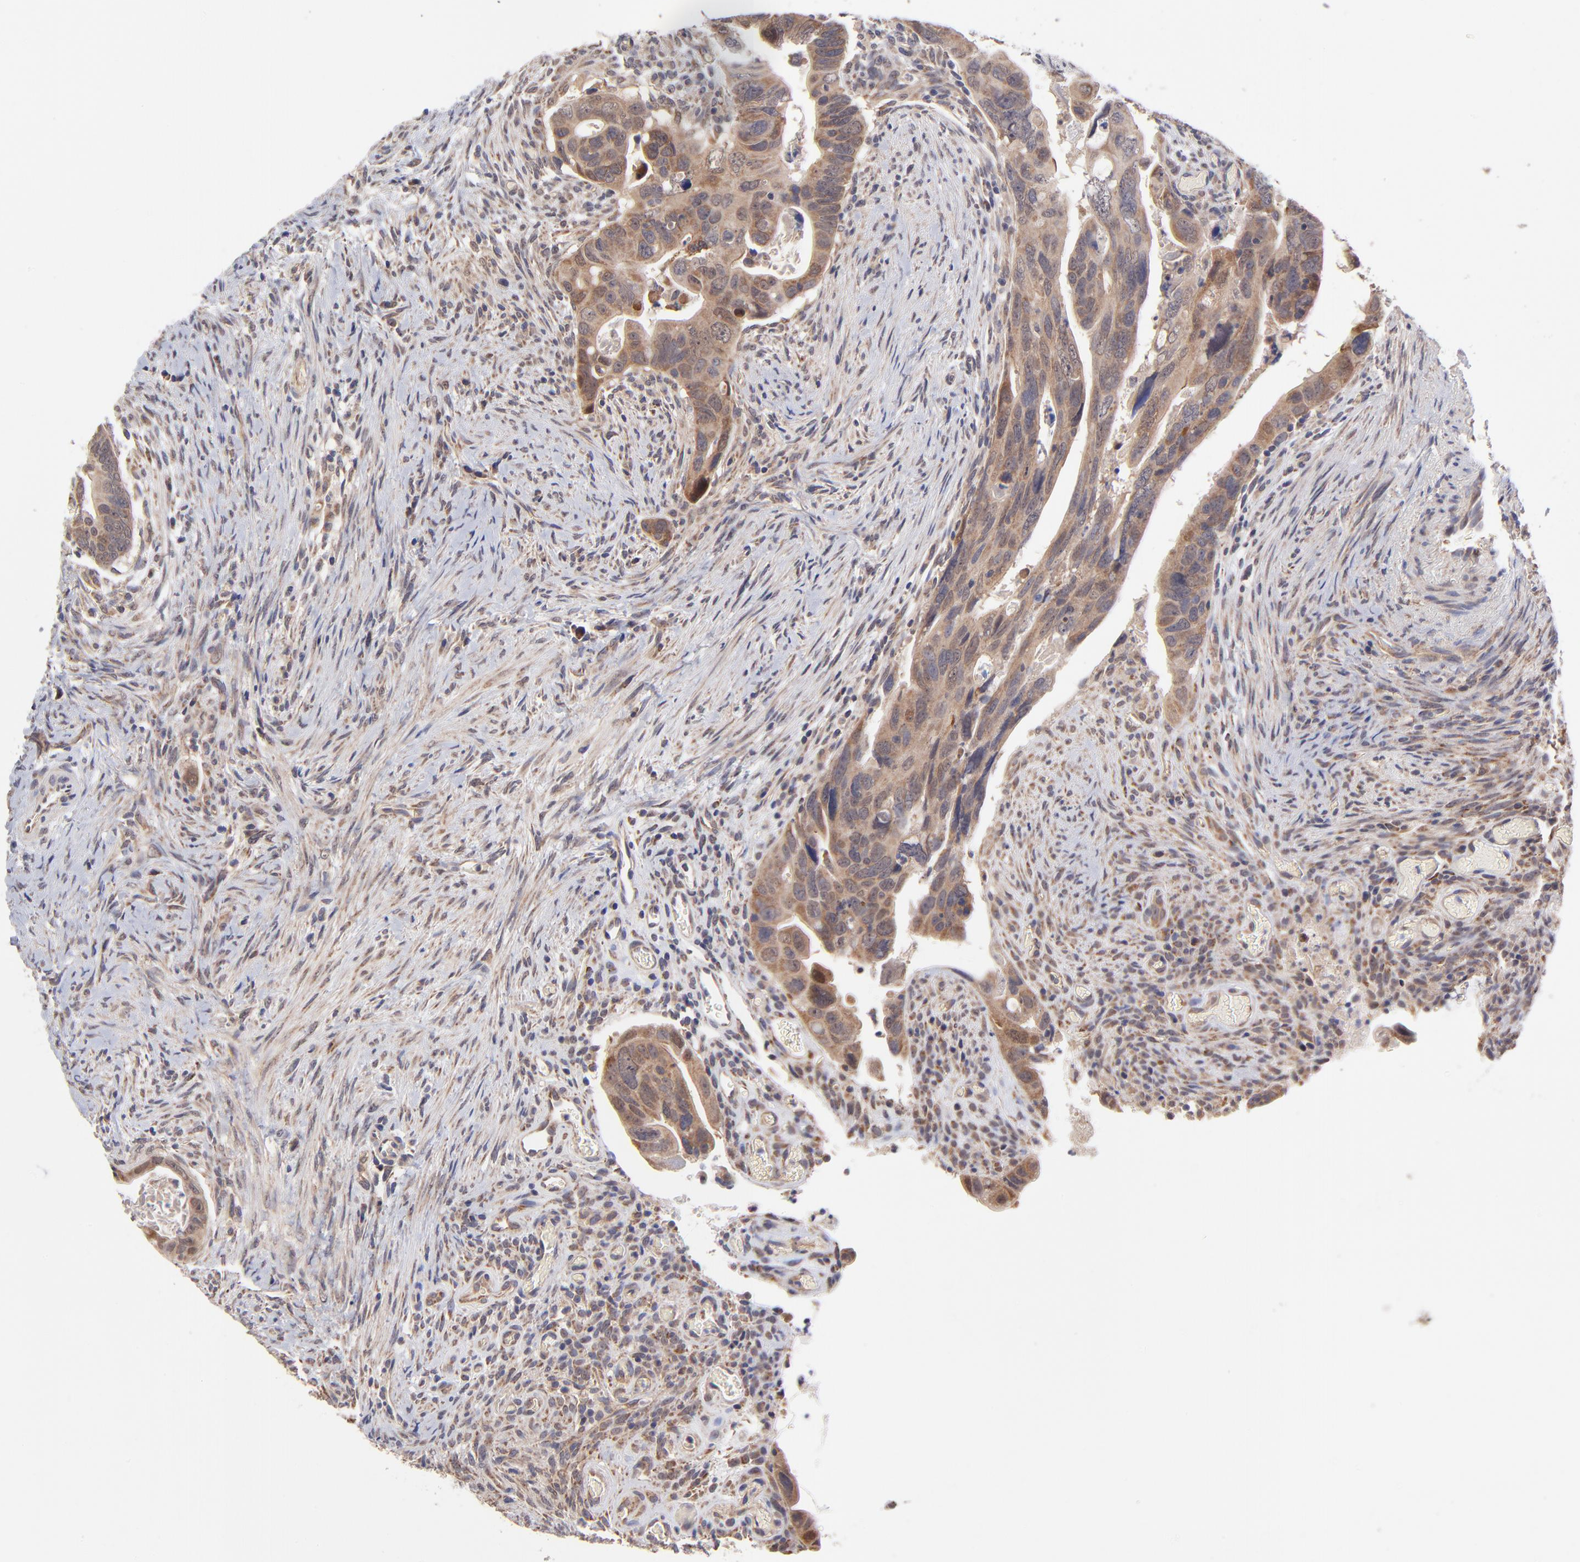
{"staining": {"intensity": "strong", "quantity": ">75%", "location": "cytoplasmic/membranous"}, "tissue": "colorectal cancer", "cell_type": "Tumor cells", "image_type": "cancer", "snomed": [{"axis": "morphology", "description": "Adenocarcinoma, NOS"}, {"axis": "topography", "description": "Rectum"}], "caption": "Immunohistochemical staining of human colorectal cancer demonstrates high levels of strong cytoplasmic/membranous protein staining in approximately >75% of tumor cells. (DAB (3,3'-diaminobenzidine) IHC with brightfield microscopy, high magnification).", "gene": "UBE2H", "patient": {"sex": "male", "age": 53}}